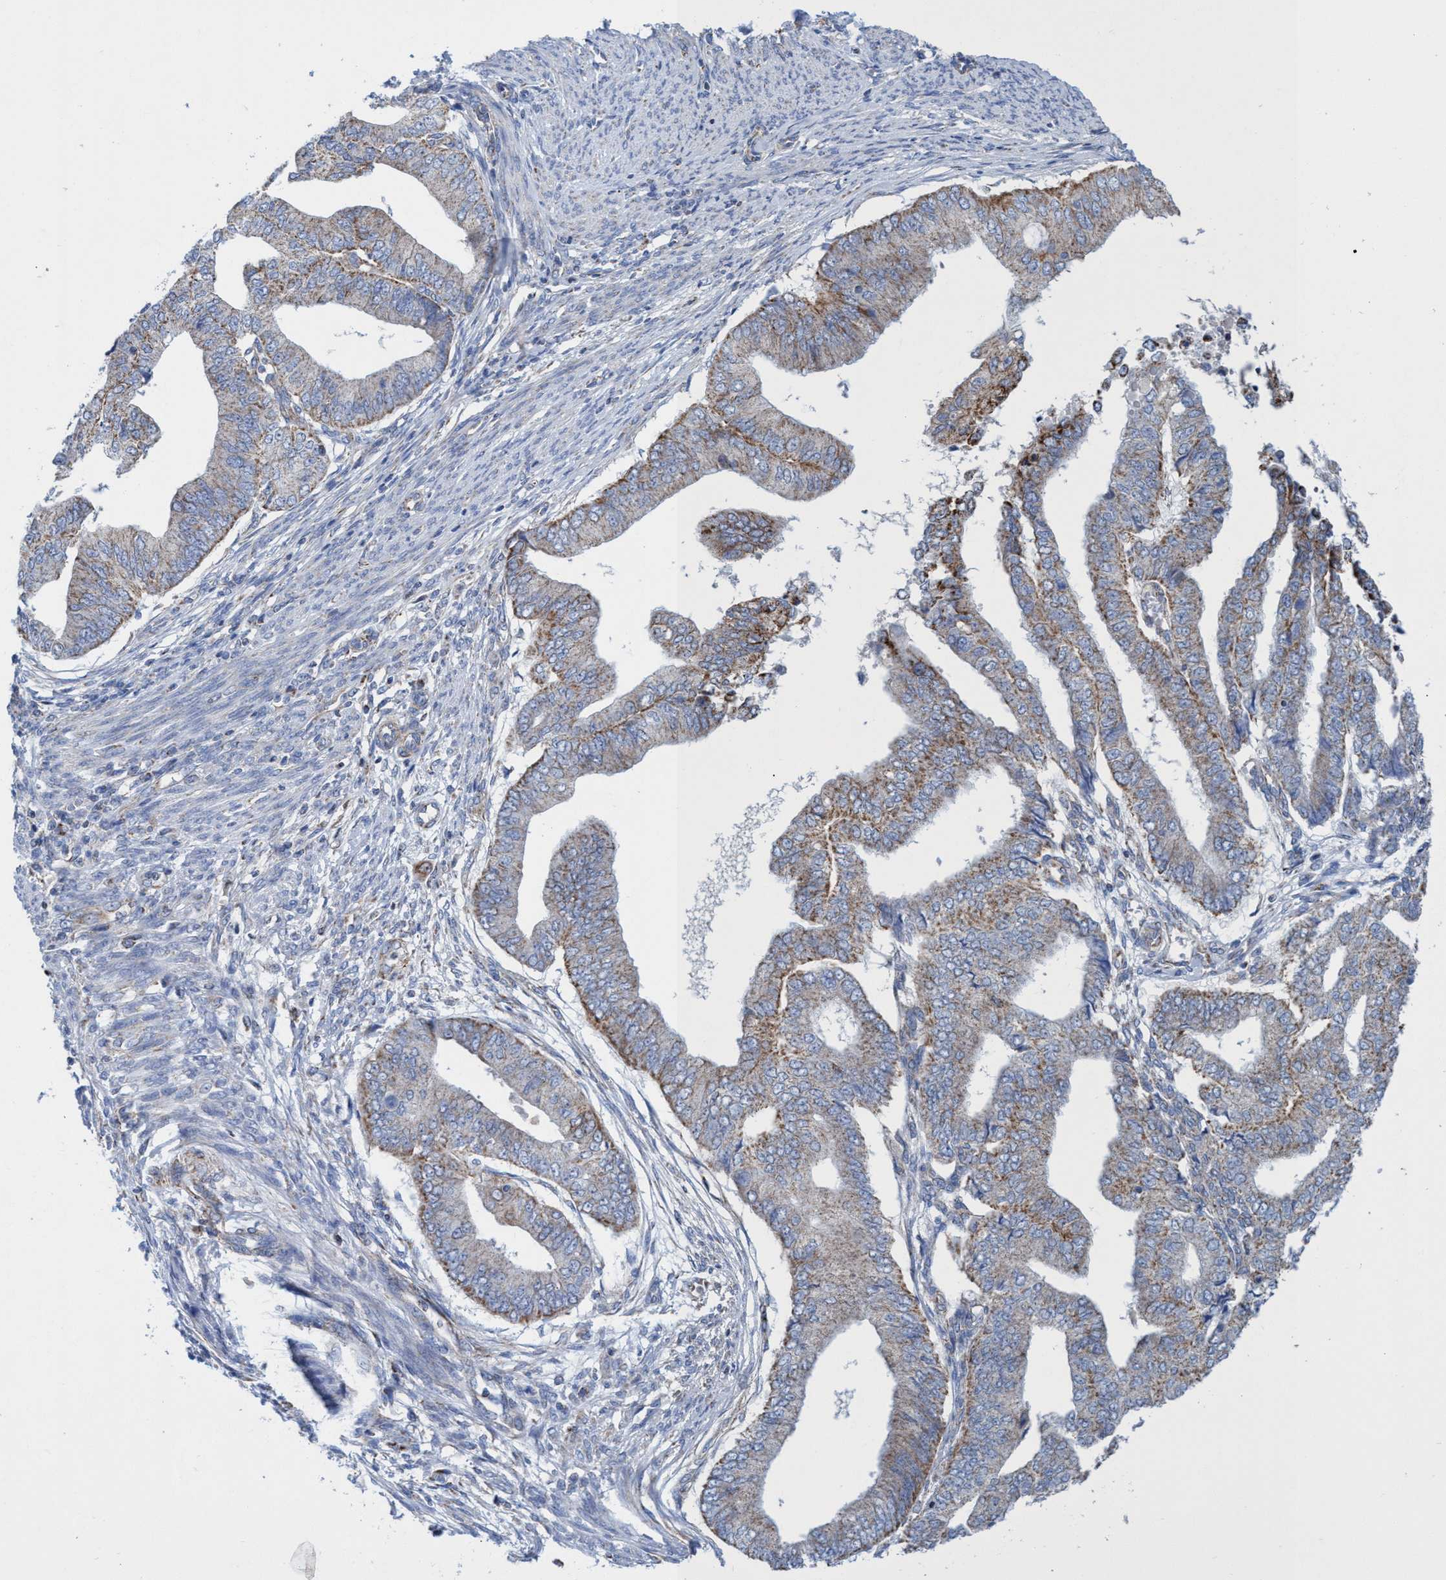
{"staining": {"intensity": "weak", "quantity": ">75%", "location": "cytoplasmic/membranous"}, "tissue": "endometrial cancer", "cell_type": "Tumor cells", "image_type": "cancer", "snomed": [{"axis": "morphology", "description": "Polyp, NOS"}, {"axis": "morphology", "description": "Adenocarcinoma, NOS"}, {"axis": "morphology", "description": "Adenoma, NOS"}, {"axis": "topography", "description": "Endometrium"}], "caption": "Endometrial cancer (polyp) stained with a protein marker demonstrates weak staining in tumor cells.", "gene": "ZNF750", "patient": {"sex": "female", "age": 79}}